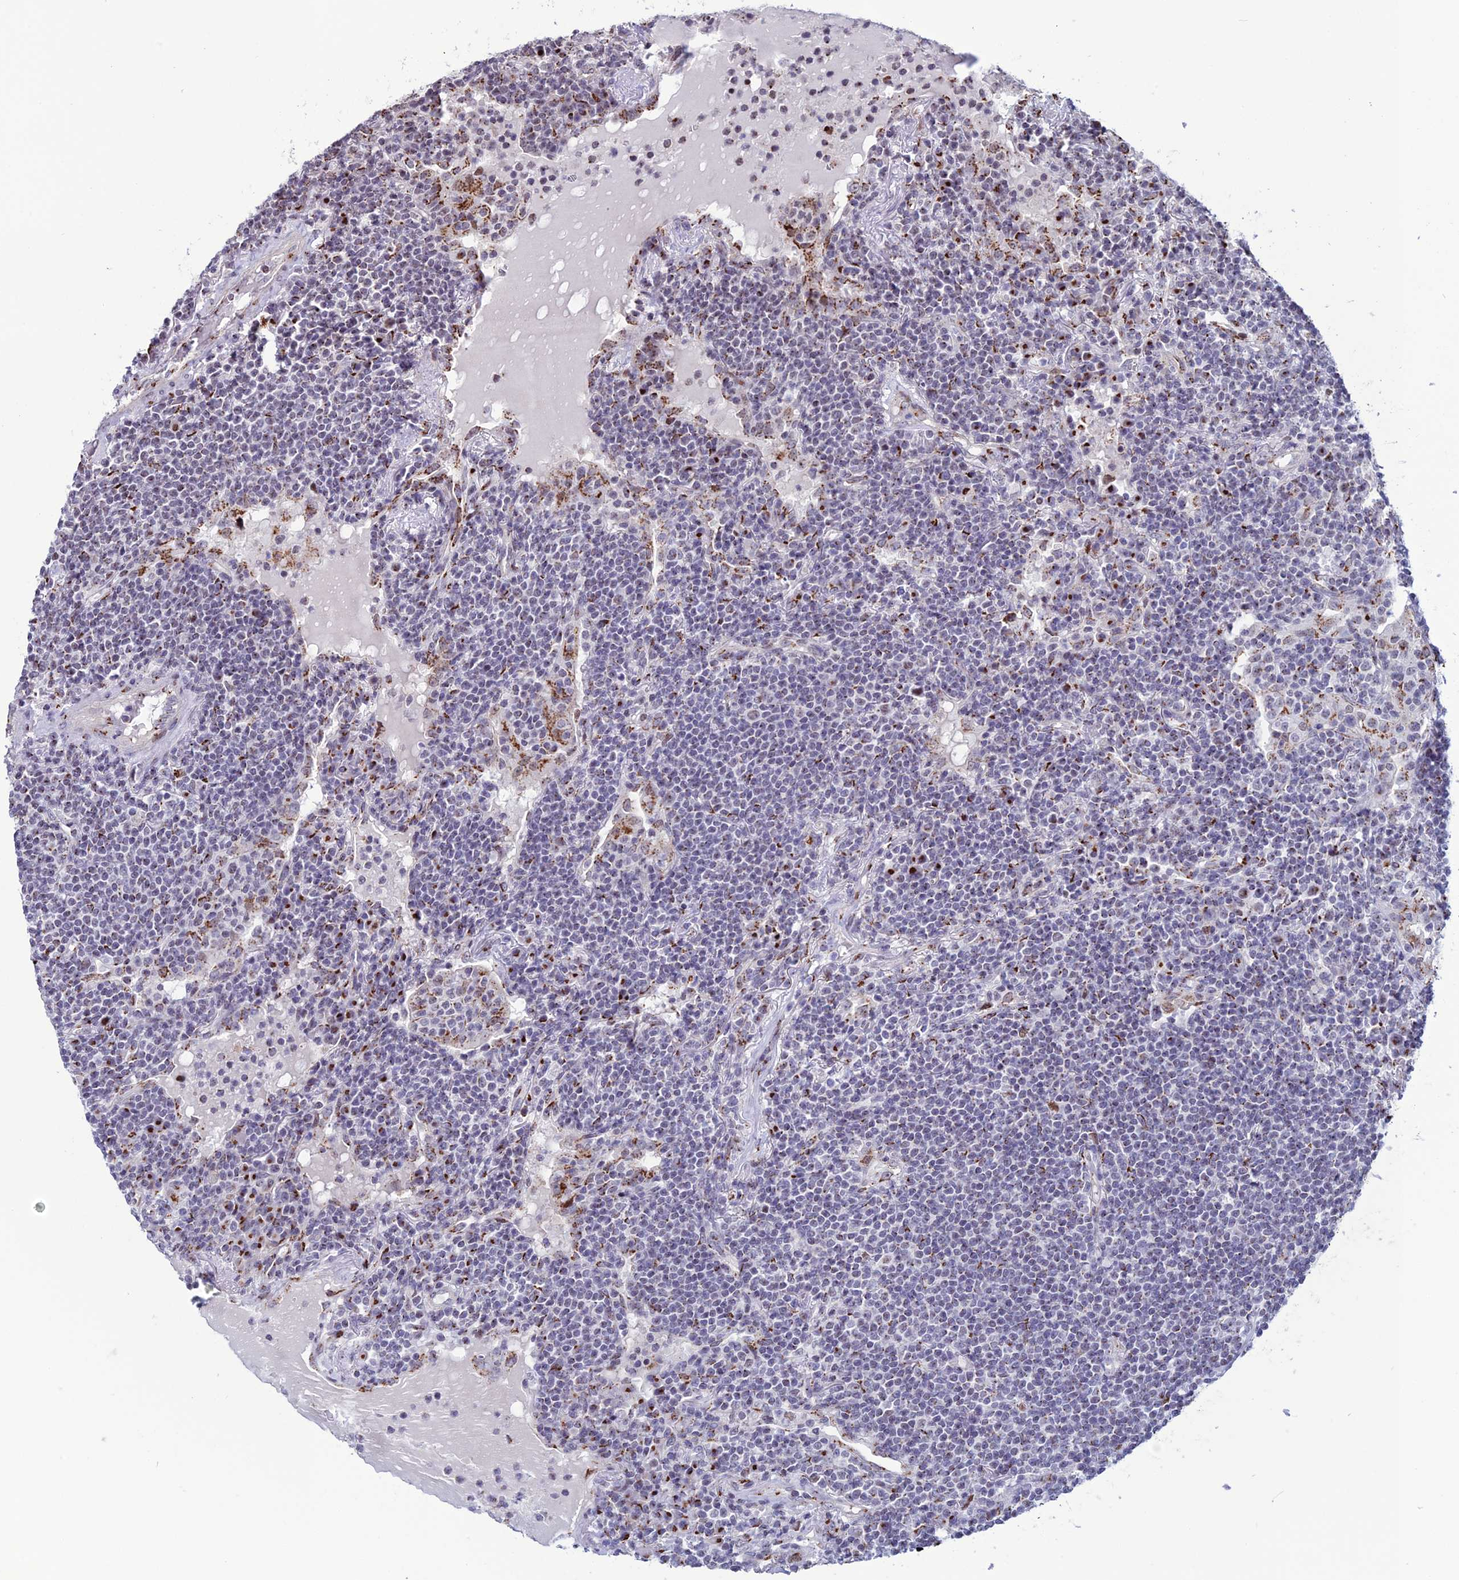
{"staining": {"intensity": "negative", "quantity": "none", "location": "none"}, "tissue": "lymphoma", "cell_type": "Tumor cells", "image_type": "cancer", "snomed": [{"axis": "morphology", "description": "Malignant lymphoma, non-Hodgkin's type, Low grade"}, {"axis": "topography", "description": "Lung"}], "caption": "Tumor cells are negative for brown protein staining in lymphoma.", "gene": "PLEKHA4", "patient": {"sex": "female", "age": 71}}